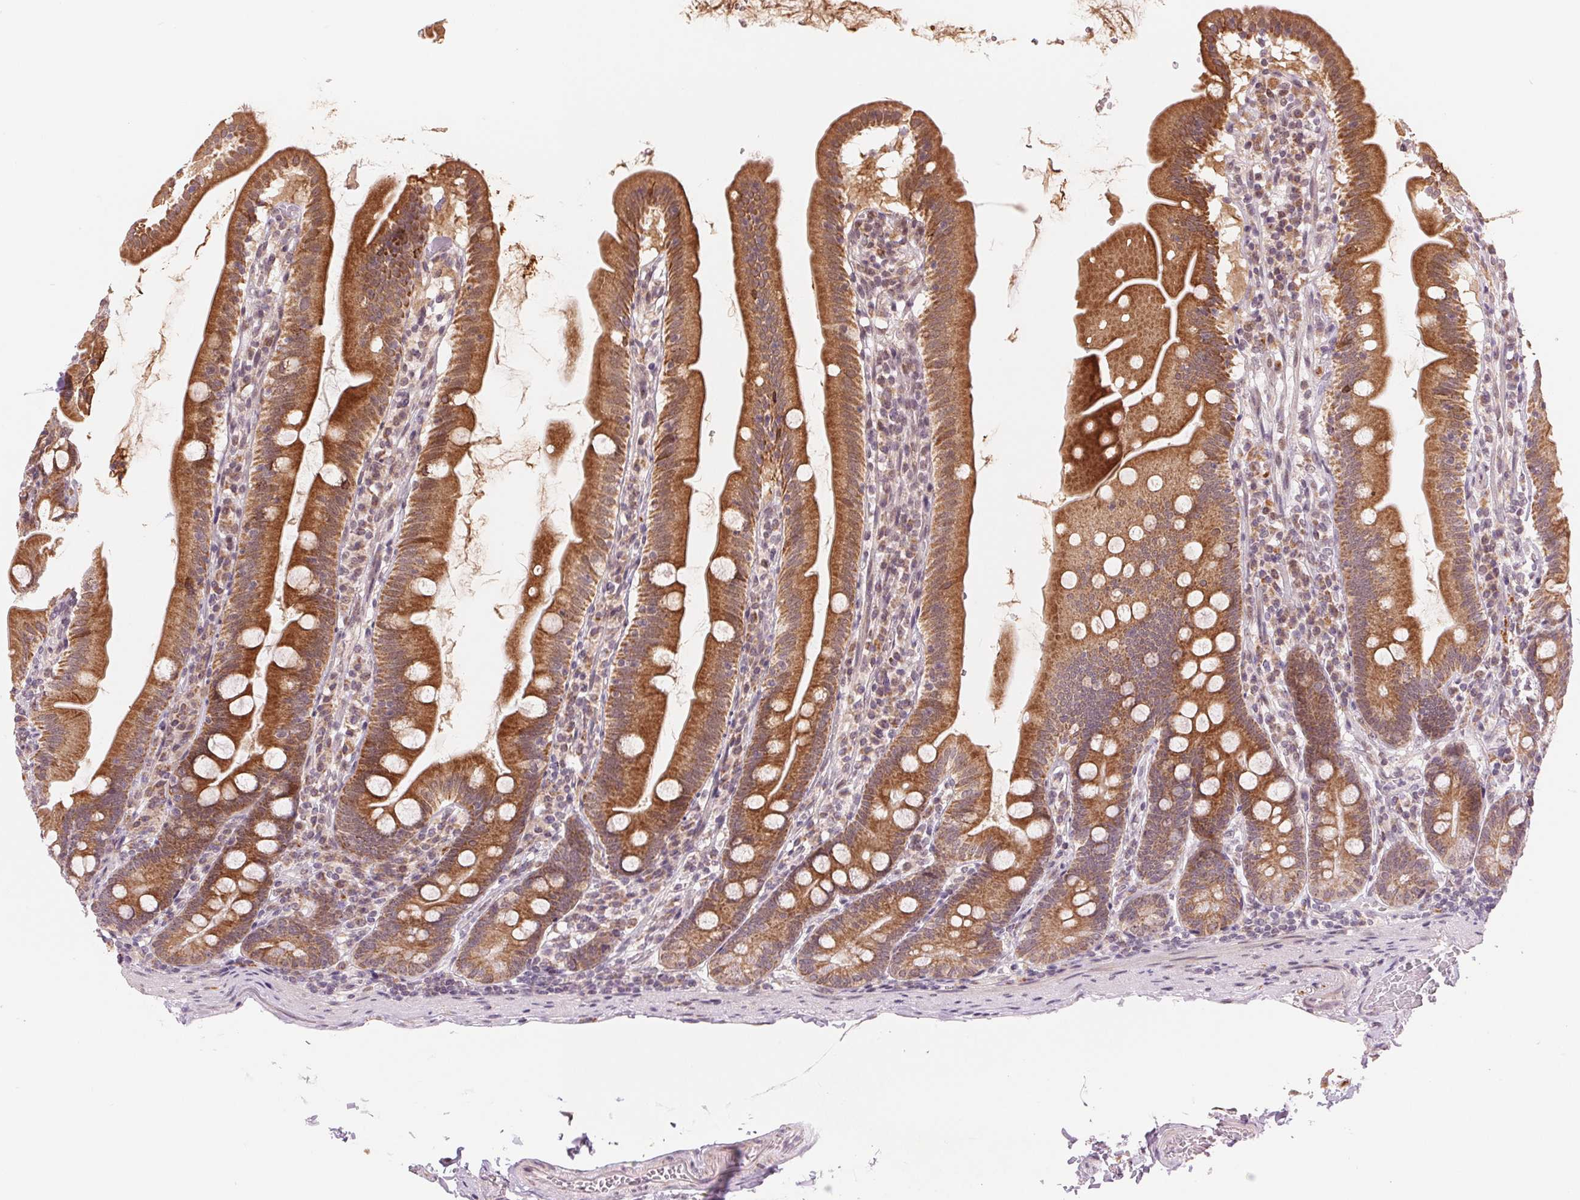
{"staining": {"intensity": "strong", "quantity": ">75%", "location": "cytoplasmic/membranous"}, "tissue": "duodenum", "cell_type": "Glandular cells", "image_type": "normal", "snomed": [{"axis": "morphology", "description": "Normal tissue, NOS"}, {"axis": "topography", "description": "Duodenum"}], "caption": "A high amount of strong cytoplasmic/membranous staining is present in about >75% of glandular cells in unremarkable duodenum.", "gene": "ARHGAP32", "patient": {"sex": "female", "age": 67}}